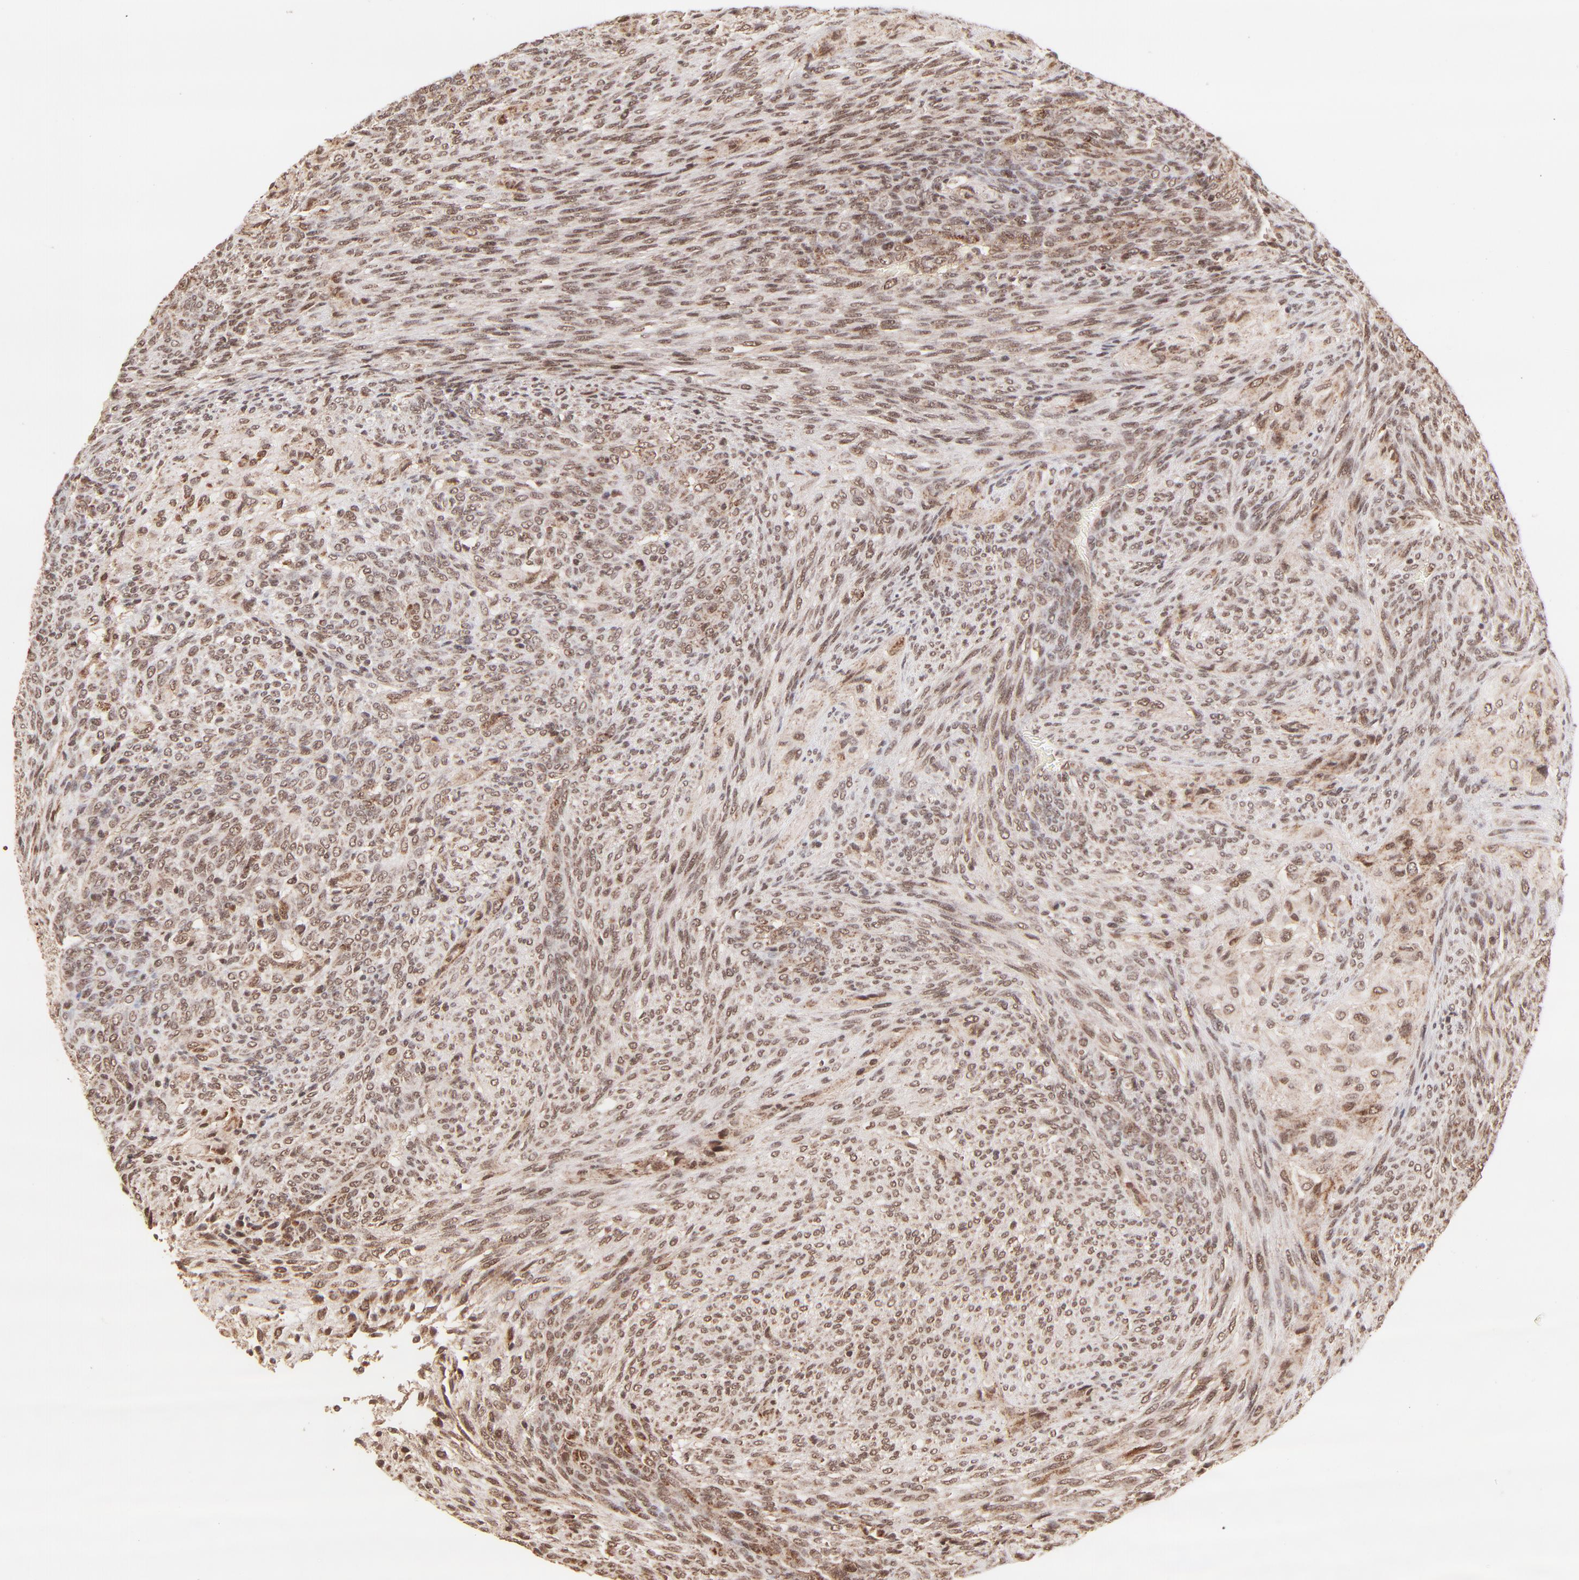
{"staining": {"intensity": "strong", "quantity": ">75%", "location": "cytoplasmic/membranous,nuclear"}, "tissue": "glioma", "cell_type": "Tumor cells", "image_type": "cancer", "snomed": [{"axis": "morphology", "description": "Glioma, malignant, High grade"}, {"axis": "topography", "description": "Cerebral cortex"}], "caption": "Malignant glioma (high-grade) stained with a brown dye displays strong cytoplasmic/membranous and nuclear positive staining in about >75% of tumor cells.", "gene": "MED15", "patient": {"sex": "female", "age": 55}}